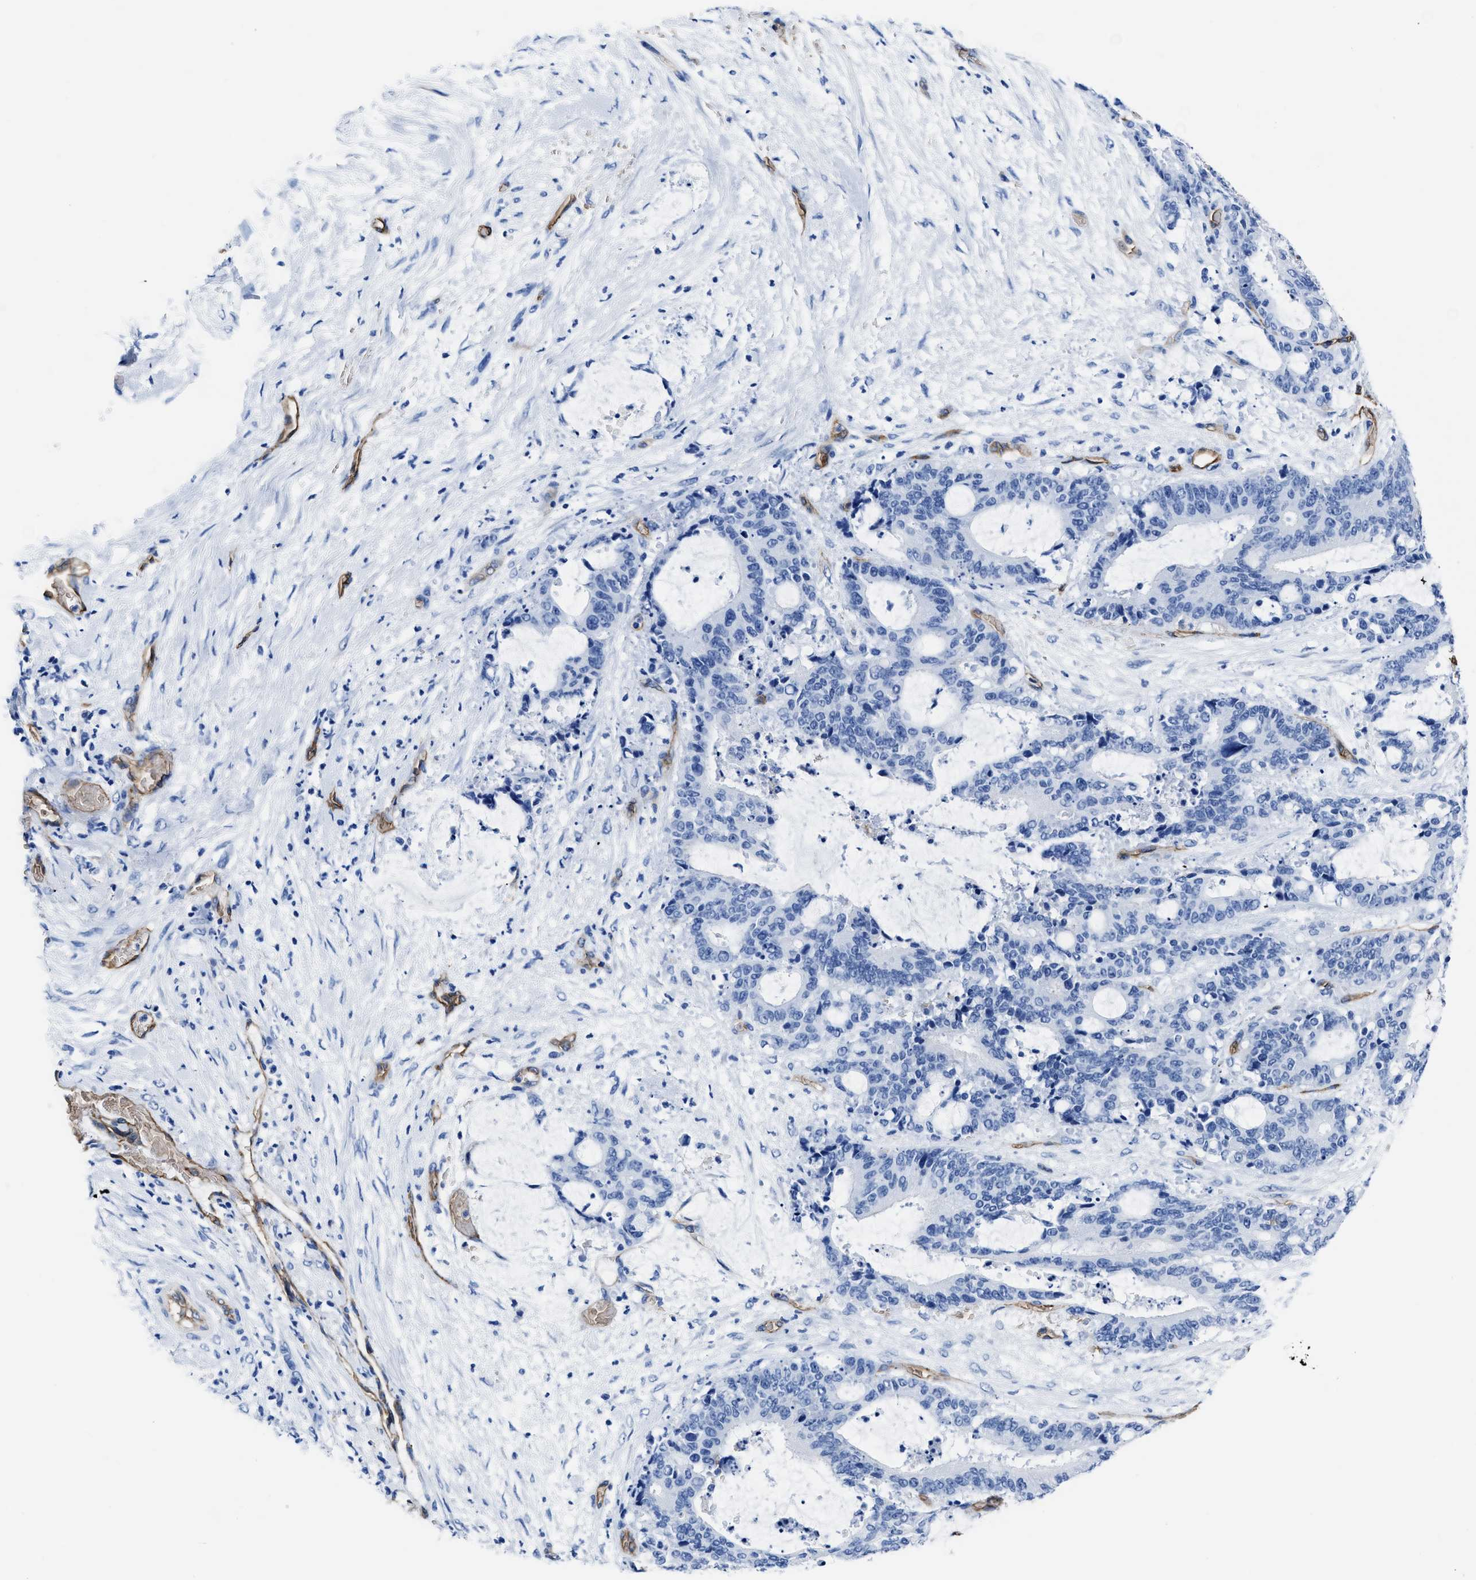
{"staining": {"intensity": "negative", "quantity": "none", "location": "none"}, "tissue": "liver cancer", "cell_type": "Tumor cells", "image_type": "cancer", "snomed": [{"axis": "morphology", "description": "Normal tissue, NOS"}, {"axis": "morphology", "description": "Cholangiocarcinoma"}, {"axis": "topography", "description": "Liver"}, {"axis": "topography", "description": "Peripheral nerve tissue"}], "caption": "Human cholangiocarcinoma (liver) stained for a protein using immunohistochemistry (IHC) exhibits no positivity in tumor cells.", "gene": "AQP1", "patient": {"sex": "female", "age": 73}}